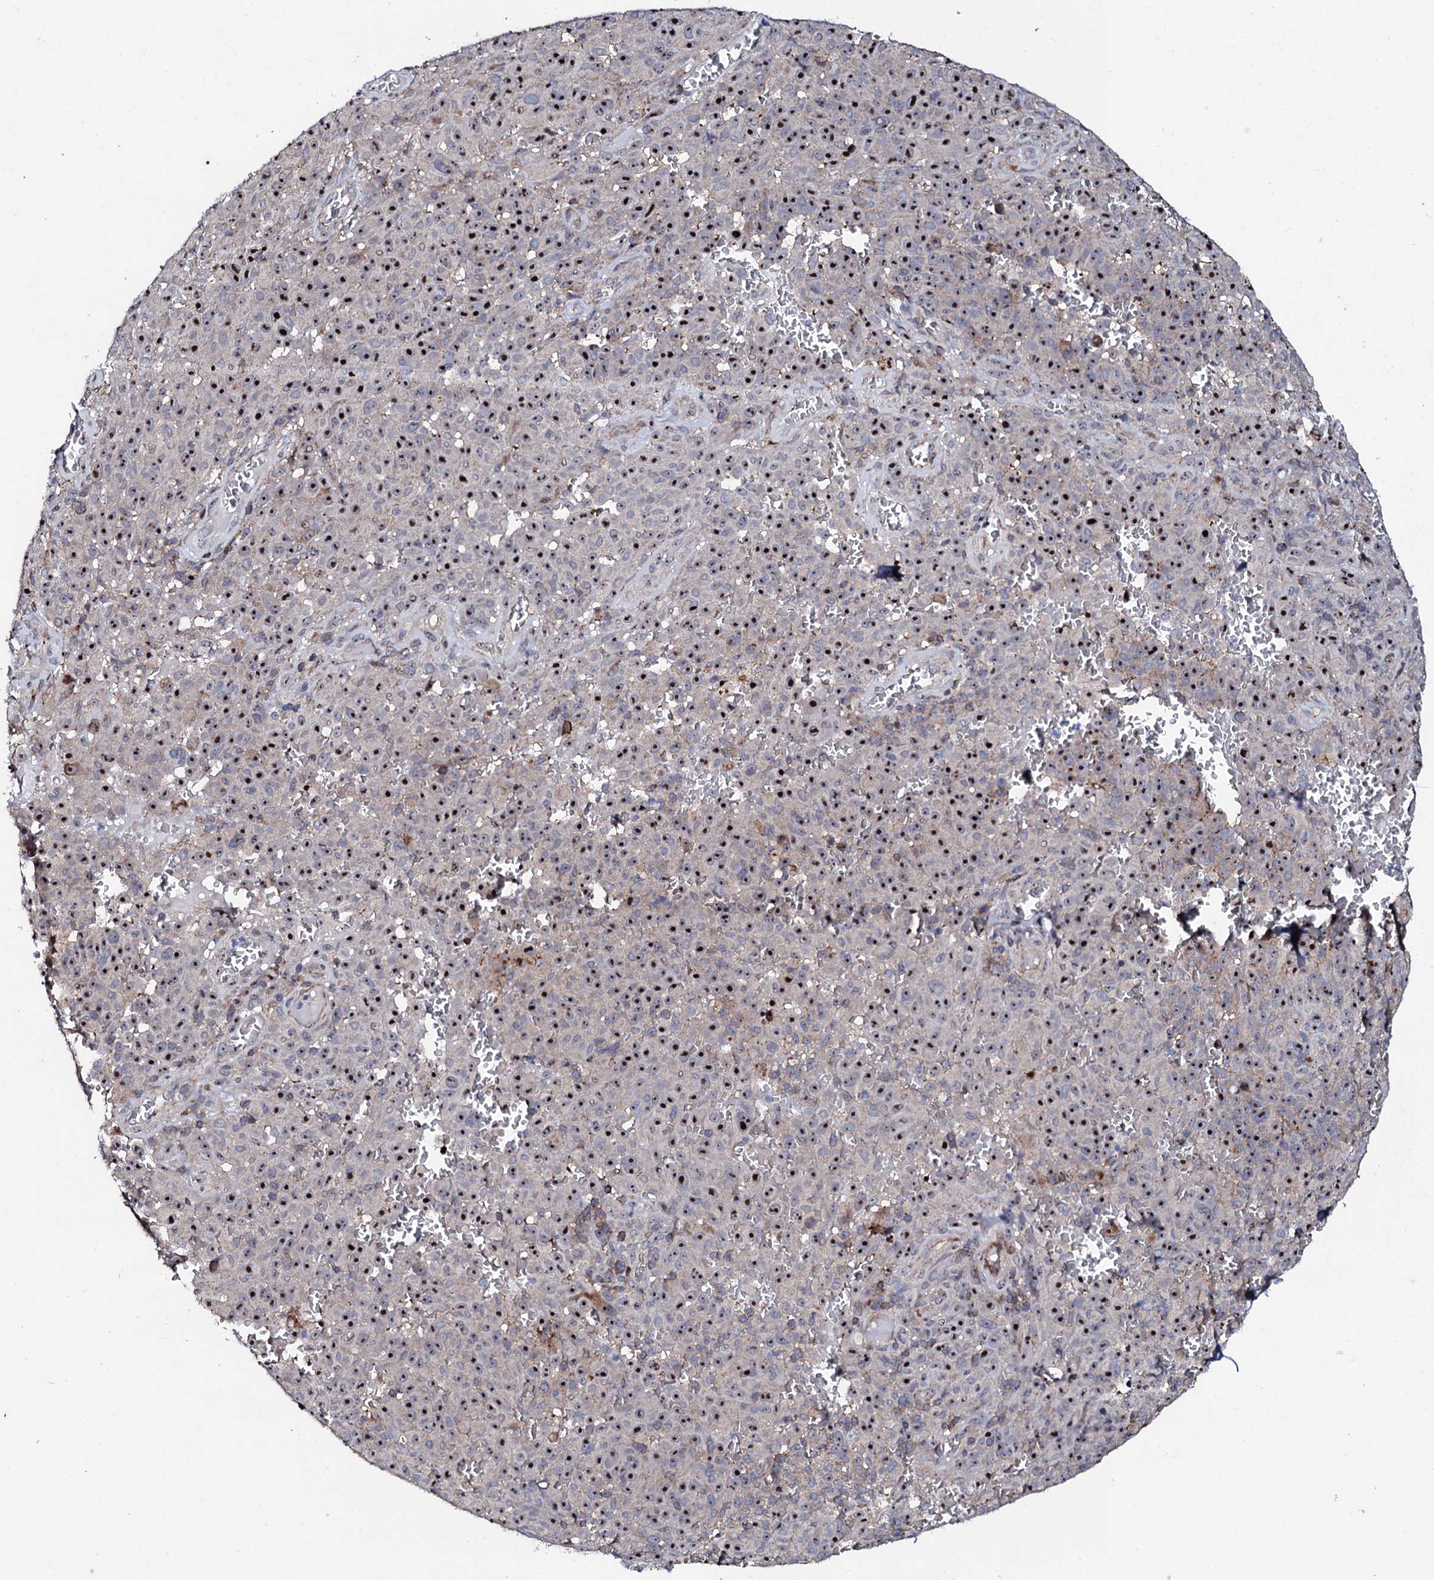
{"staining": {"intensity": "strong", "quantity": ">75%", "location": "nuclear"}, "tissue": "melanoma", "cell_type": "Tumor cells", "image_type": "cancer", "snomed": [{"axis": "morphology", "description": "Malignant melanoma, NOS"}, {"axis": "topography", "description": "Skin"}], "caption": "Human melanoma stained with a protein marker displays strong staining in tumor cells.", "gene": "GTPBP4", "patient": {"sex": "female", "age": 82}}